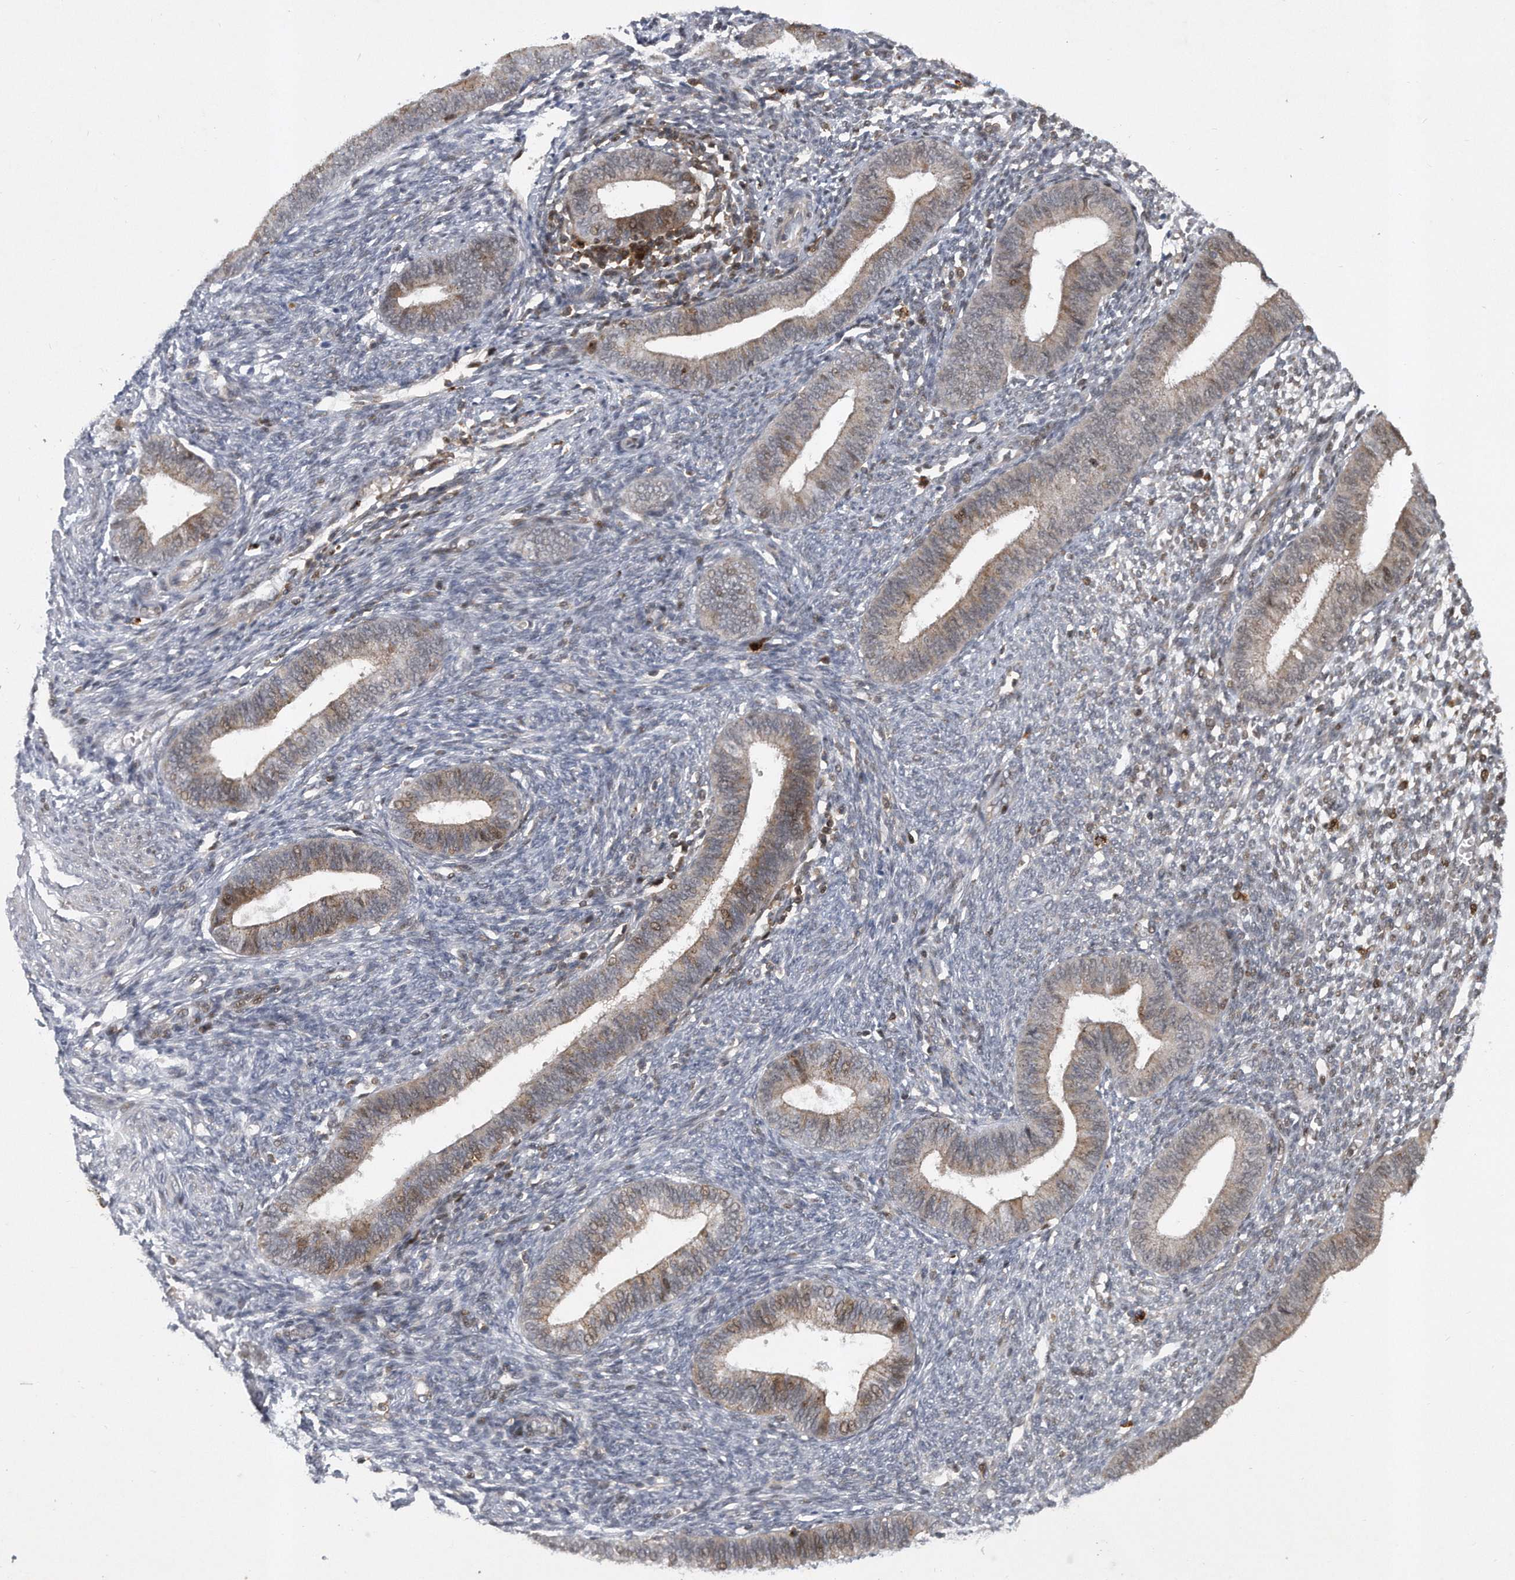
{"staining": {"intensity": "weak", "quantity": "<25%", "location": "cytoplasmic/membranous"}, "tissue": "endometrium", "cell_type": "Cells in endometrial stroma", "image_type": "normal", "snomed": [{"axis": "morphology", "description": "Normal tissue, NOS"}, {"axis": "topography", "description": "Endometrium"}], "caption": "High power microscopy histopathology image of an immunohistochemistry (IHC) photomicrograph of benign endometrium, revealing no significant expression in cells in endometrial stroma.", "gene": "PGBD2", "patient": {"sex": "female", "age": 46}}